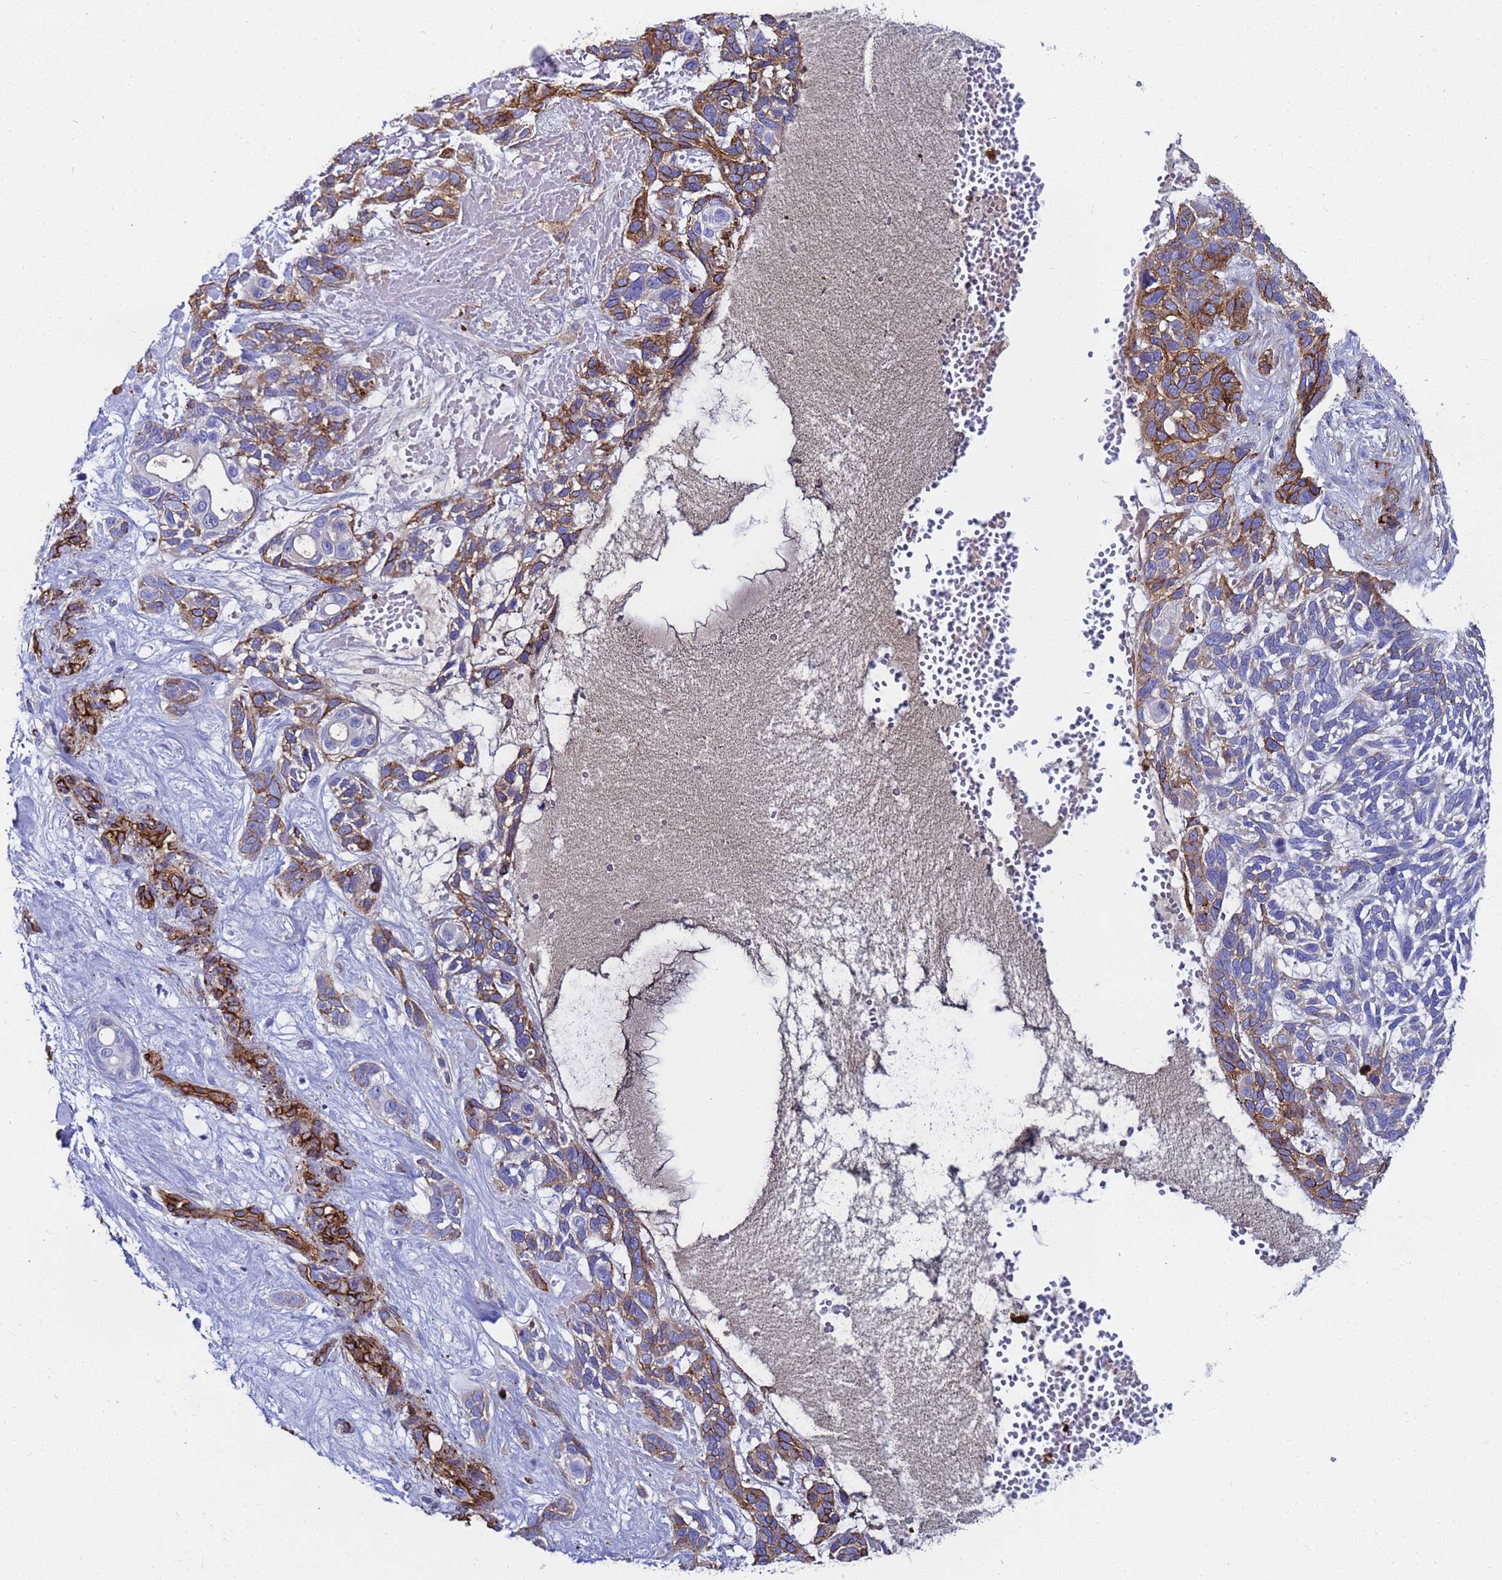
{"staining": {"intensity": "moderate", "quantity": "25%-75%", "location": "cytoplasmic/membranous"}, "tissue": "skin cancer", "cell_type": "Tumor cells", "image_type": "cancer", "snomed": [{"axis": "morphology", "description": "Basal cell carcinoma"}, {"axis": "topography", "description": "Skin"}], "caption": "IHC image of skin basal cell carcinoma stained for a protein (brown), which exhibits medium levels of moderate cytoplasmic/membranous positivity in approximately 25%-75% of tumor cells.", "gene": "ADIPOQ", "patient": {"sex": "male", "age": 88}}